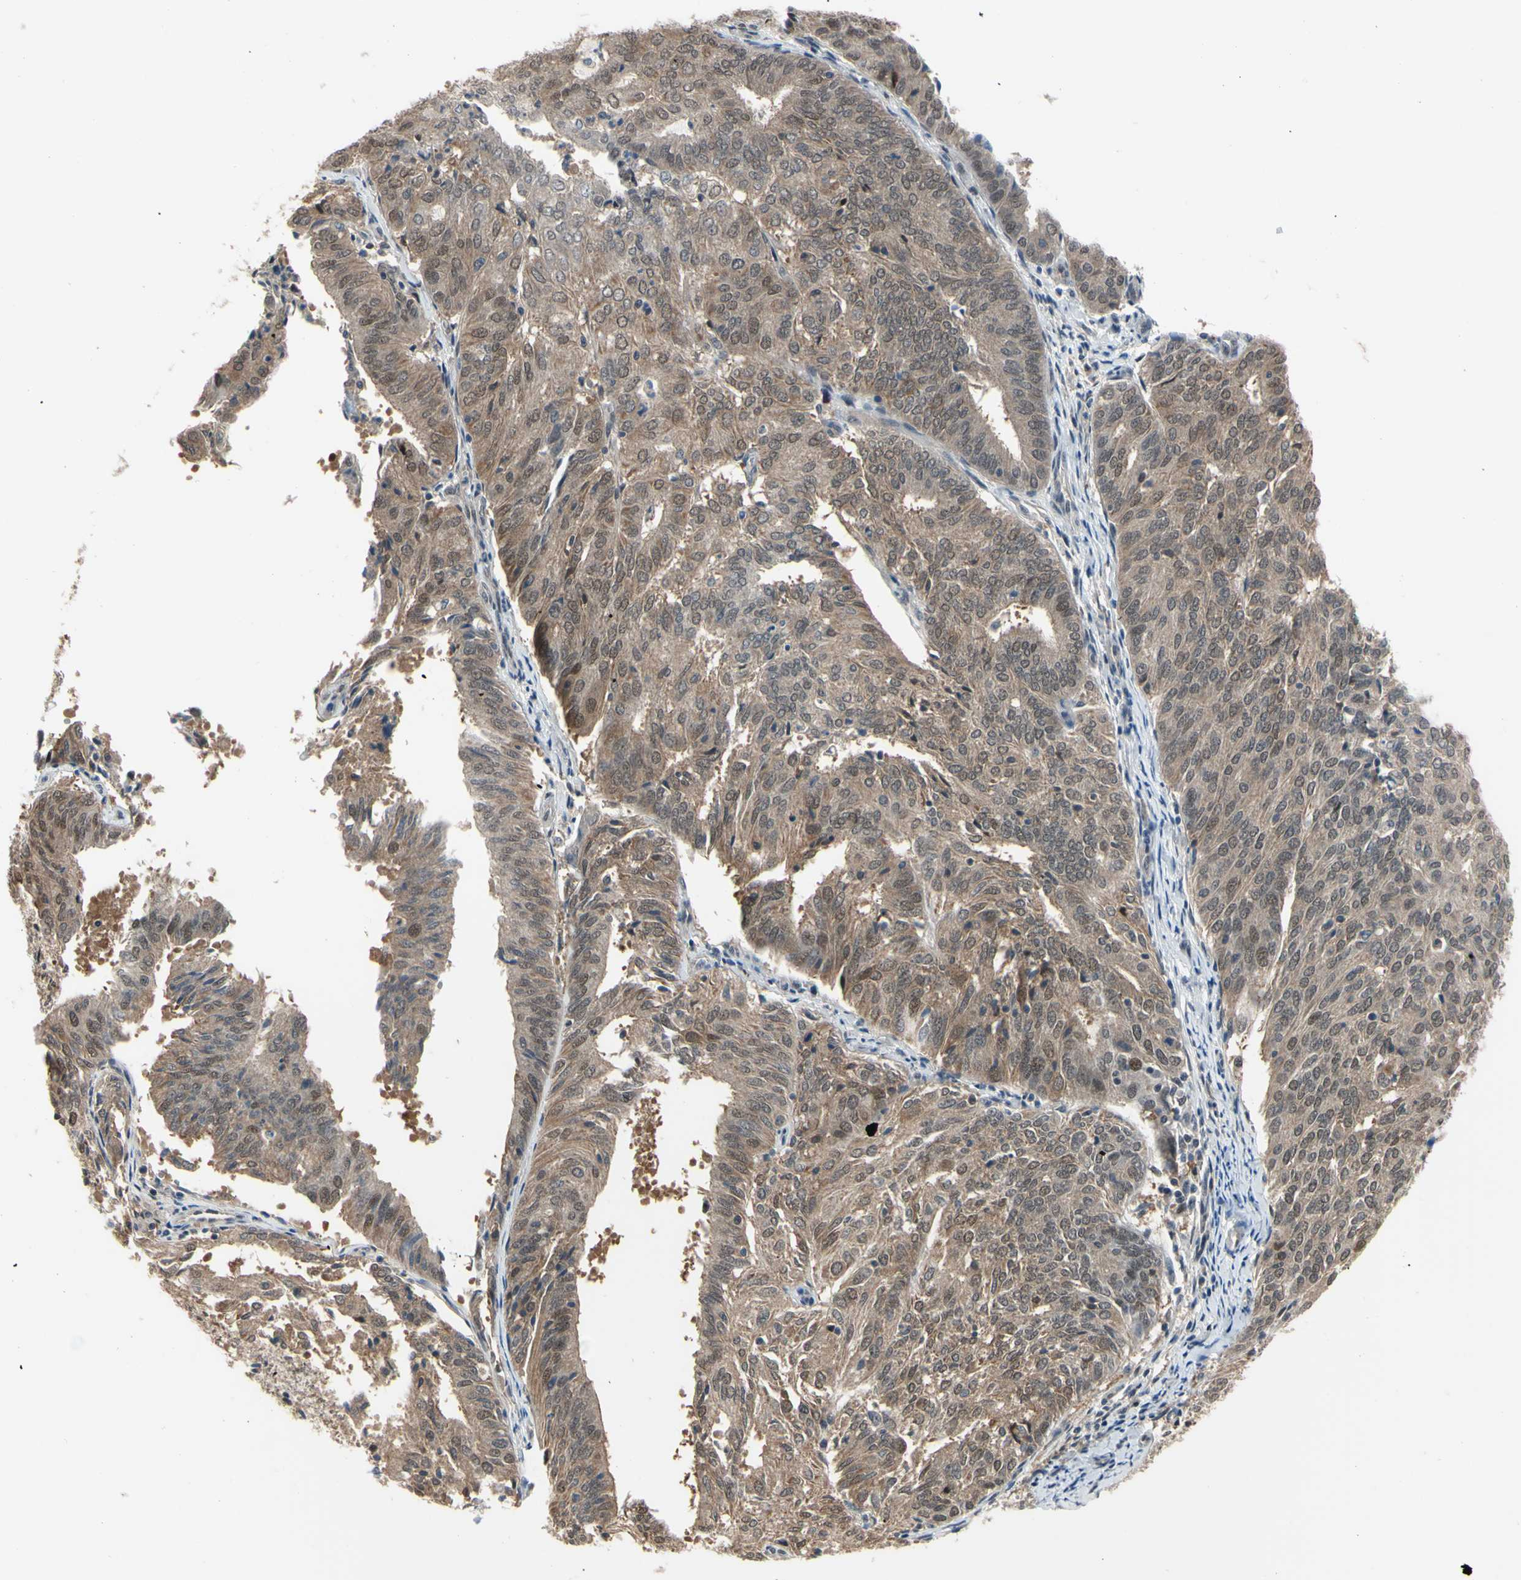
{"staining": {"intensity": "moderate", "quantity": ">75%", "location": "cytoplasmic/membranous,nuclear"}, "tissue": "endometrial cancer", "cell_type": "Tumor cells", "image_type": "cancer", "snomed": [{"axis": "morphology", "description": "Adenocarcinoma, NOS"}, {"axis": "topography", "description": "Uterus"}], "caption": "Immunohistochemical staining of human endometrial cancer (adenocarcinoma) displays medium levels of moderate cytoplasmic/membranous and nuclear positivity in about >75% of tumor cells.", "gene": "HSPA4", "patient": {"sex": "female", "age": 60}}